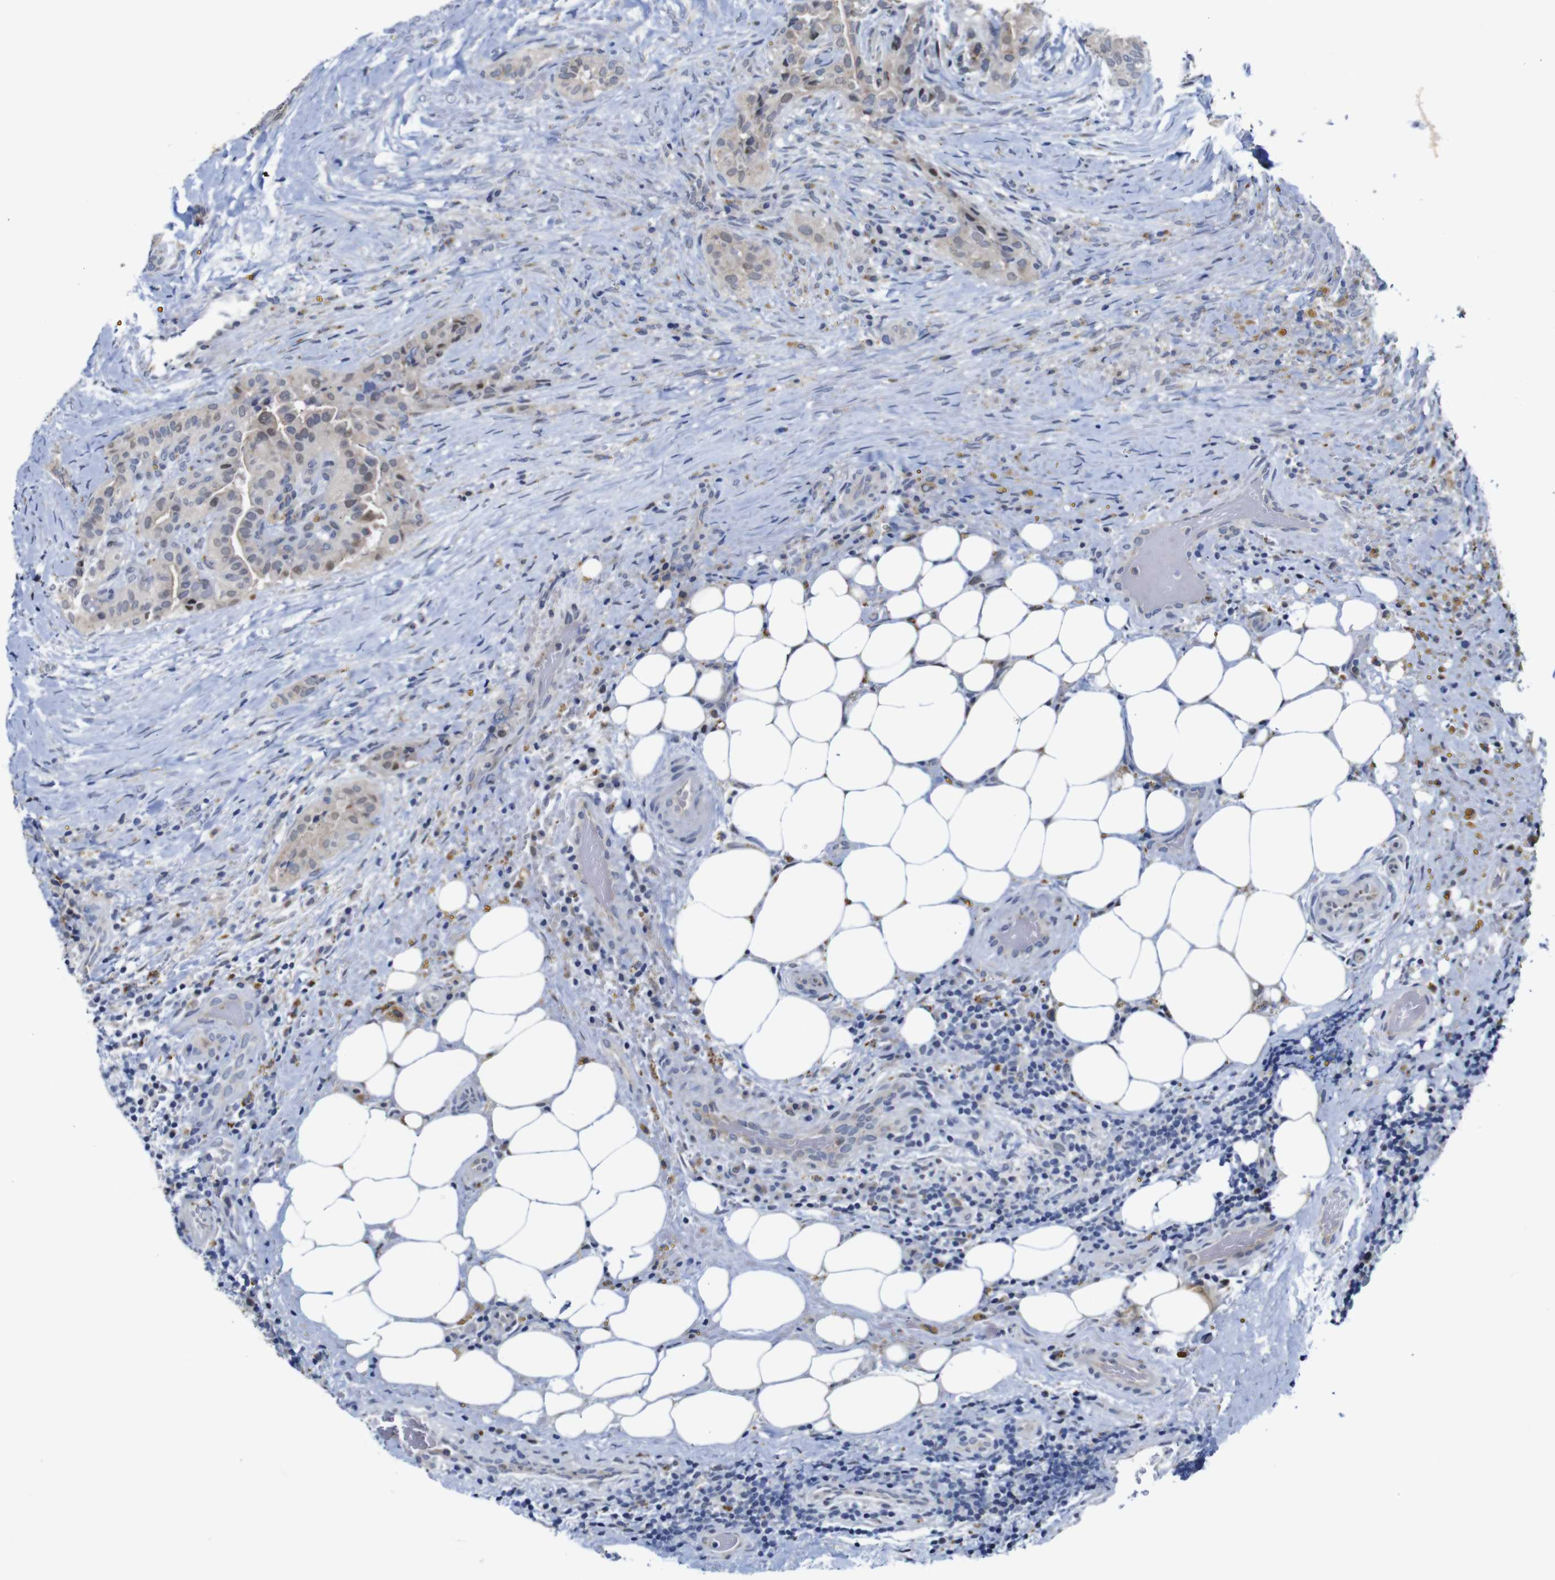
{"staining": {"intensity": "moderate", "quantity": "25%-75%", "location": "nuclear"}, "tissue": "thyroid cancer", "cell_type": "Tumor cells", "image_type": "cancer", "snomed": [{"axis": "morphology", "description": "Papillary adenocarcinoma, NOS"}, {"axis": "topography", "description": "Thyroid gland"}], "caption": "The micrograph exhibits staining of thyroid cancer, revealing moderate nuclear protein positivity (brown color) within tumor cells.", "gene": "FURIN", "patient": {"sex": "male", "age": 77}}